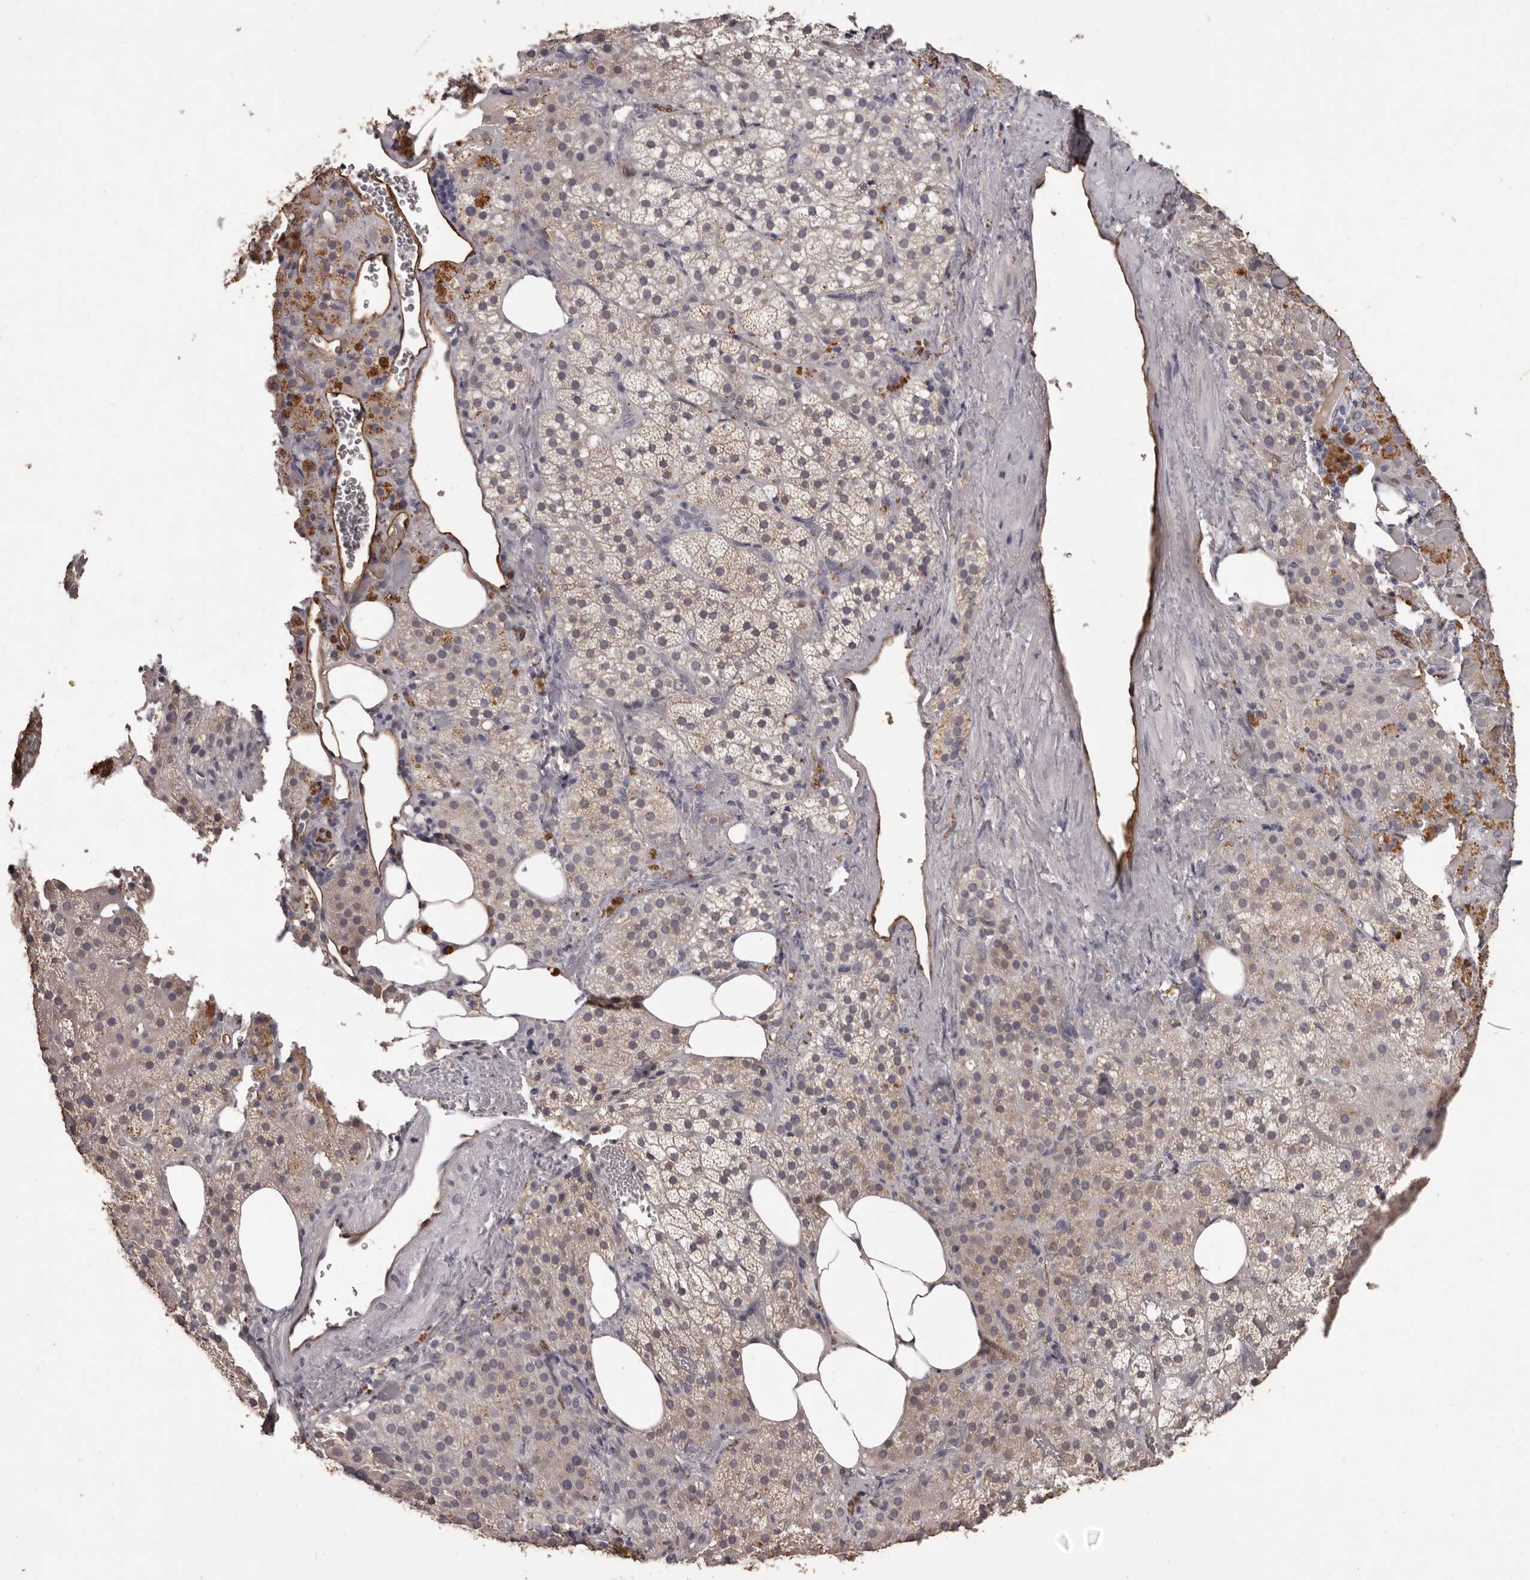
{"staining": {"intensity": "weak", "quantity": "<25%", "location": "cytoplasmic/membranous"}, "tissue": "adrenal gland", "cell_type": "Glandular cells", "image_type": "normal", "snomed": [{"axis": "morphology", "description": "Normal tissue, NOS"}, {"axis": "topography", "description": "Adrenal gland"}], "caption": "Adrenal gland was stained to show a protein in brown. There is no significant positivity in glandular cells. (Stains: DAB (3,3'-diaminobenzidine) IHC with hematoxylin counter stain, Microscopy: brightfield microscopy at high magnification).", "gene": "GPR78", "patient": {"sex": "female", "age": 59}}